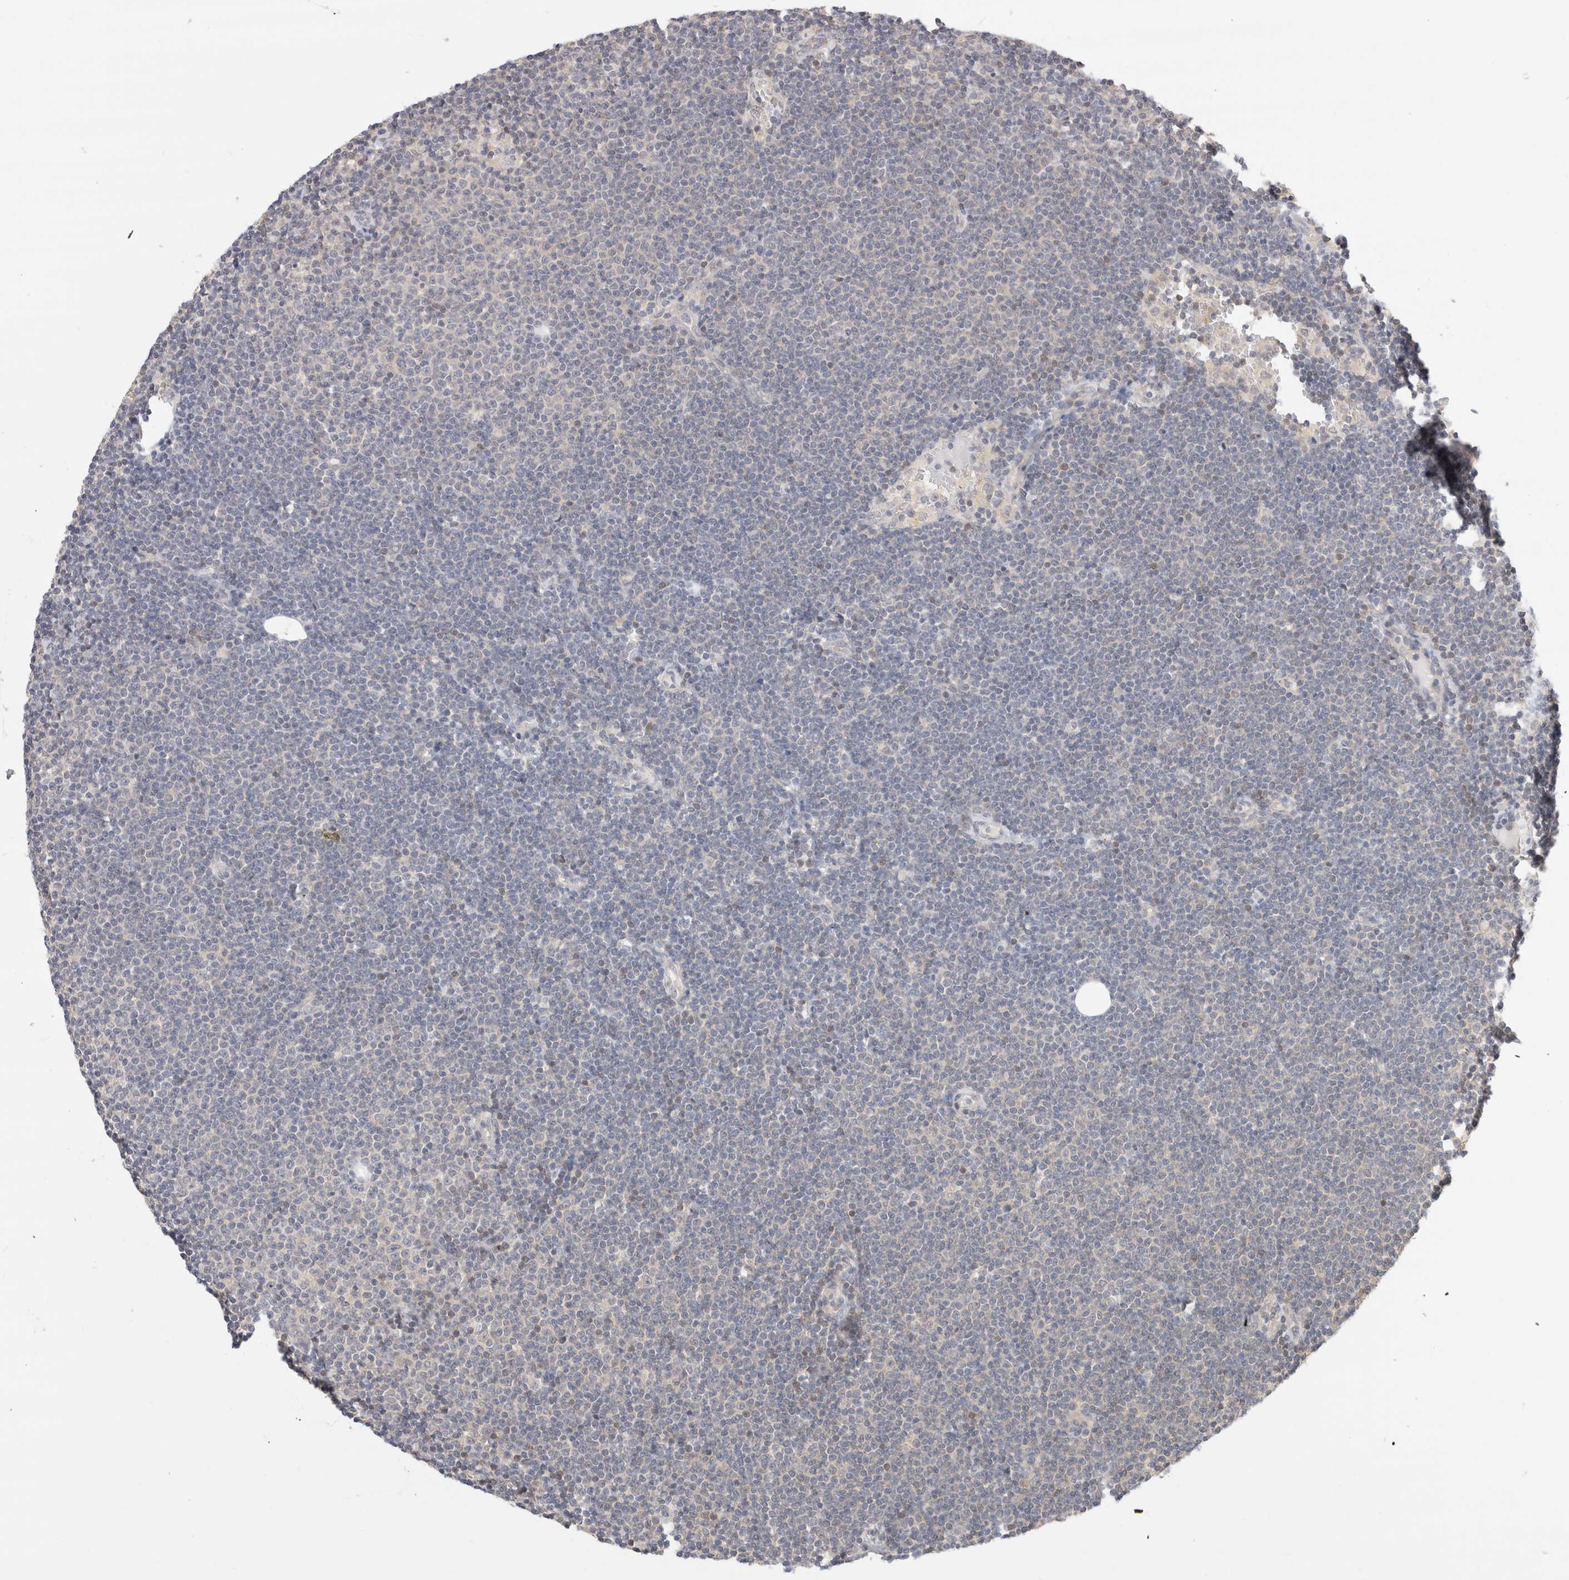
{"staining": {"intensity": "negative", "quantity": "none", "location": "none"}, "tissue": "lymphoma", "cell_type": "Tumor cells", "image_type": "cancer", "snomed": [{"axis": "morphology", "description": "Malignant lymphoma, non-Hodgkin's type, Low grade"}, {"axis": "topography", "description": "Lymph node"}], "caption": "A micrograph of lymphoma stained for a protein shows no brown staining in tumor cells. (Immunohistochemistry (ihc), brightfield microscopy, high magnification).", "gene": "C17orf97", "patient": {"sex": "female", "age": 53}}